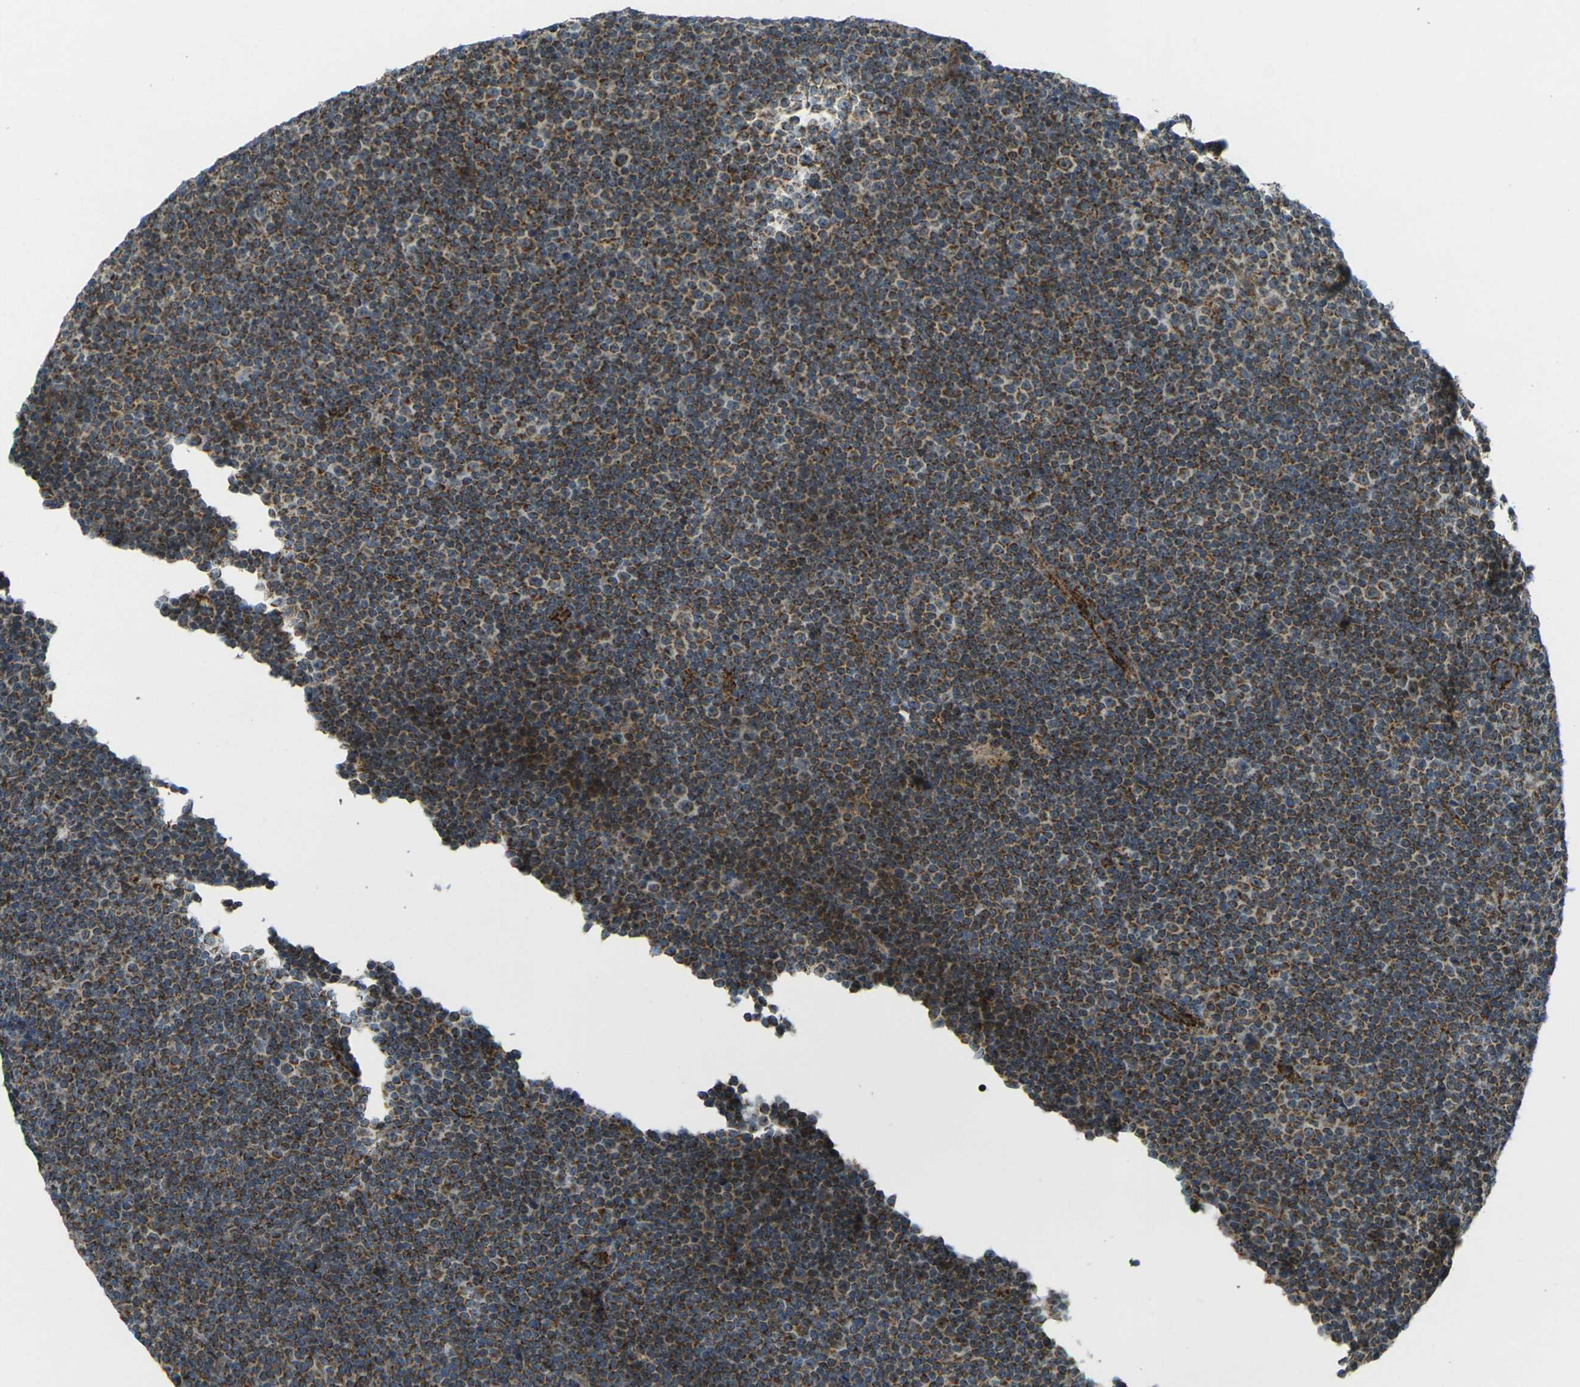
{"staining": {"intensity": "strong", "quantity": ">75%", "location": "cytoplasmic/membranous"}, "tissue": "lymphoma", "cell_type": "Tumor cells", "image_type": "cancer", "snomed": [{"axis": "morphology", "description": "Malignant lymphoma, non-Hodgkin's type, Low grade"}, {"axis": "topography", "description": "Lymph node"}], "caption": "Approximately >75% of tumor cells in lymphoma demonstrate strong cytoplasmic/membranous protein positivity as visualized by brown immunohistochemical staining.", "gene": "IGF1R", "patient": {"sex": "female", "age": 67}}